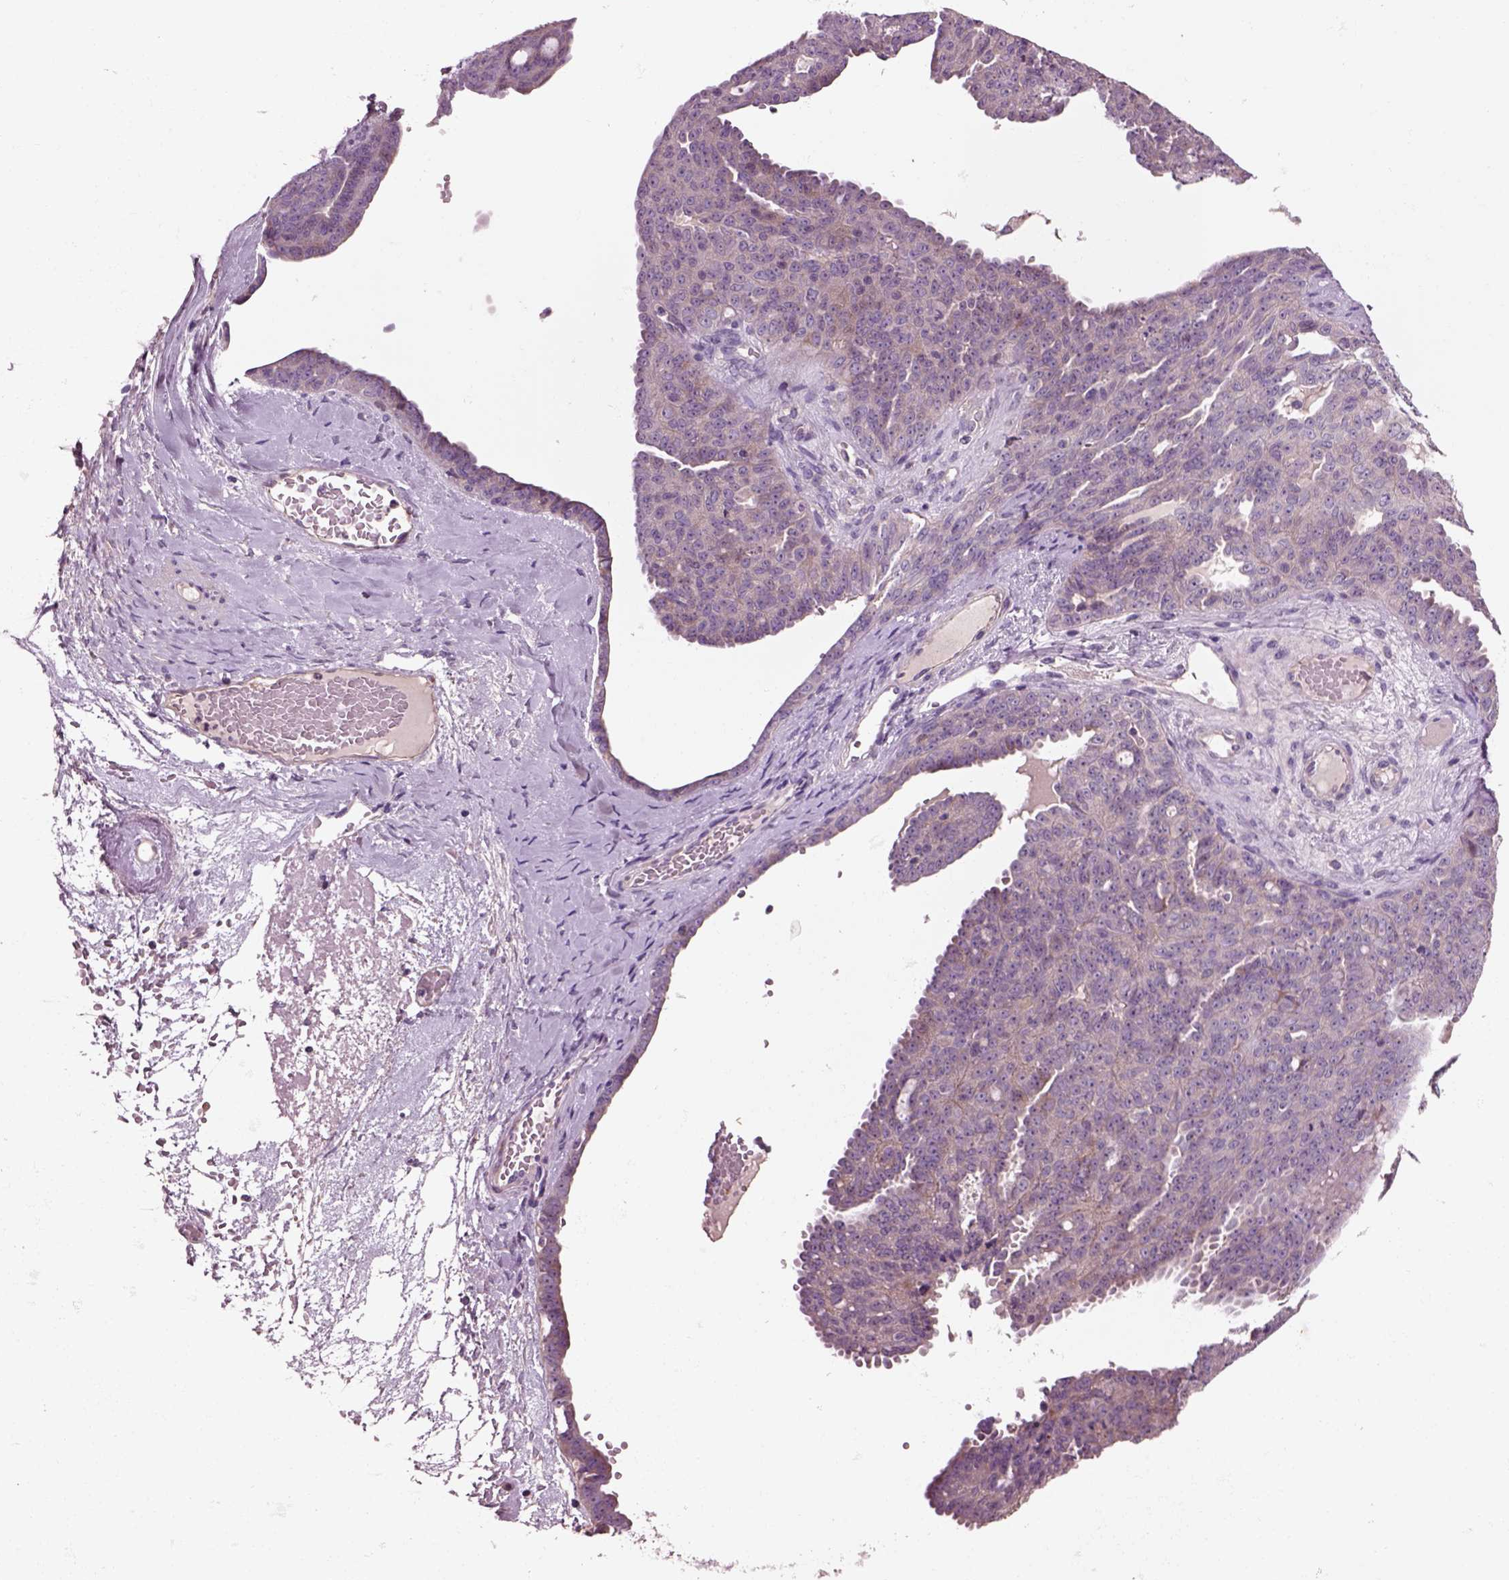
{"staining": {"intensity": "weak", "quantity": "<25%", "location": "cytoplasmic/membranous"}, "tissue": "ovarian cancer", "cell_type": "Tumor cells", "image_type": "cancer", "snomed": [{"axis": "morphology", "description": "Cystadenocarcinoma, serous, NOS"}, {"axis": "topography", "description": "Ovary"}], "caption": "An immunohistochemistry histopathology image of ovarian cancer is shown. There is no staining in tumor cells of ovarian cancer. (DAB (3,3'-diaminobenzidine) immunohistochemistry visualized using brightfield microscopy, high magnification).", "gene": "PLPP7", "patient": {"sex": "female", "age": 71}}